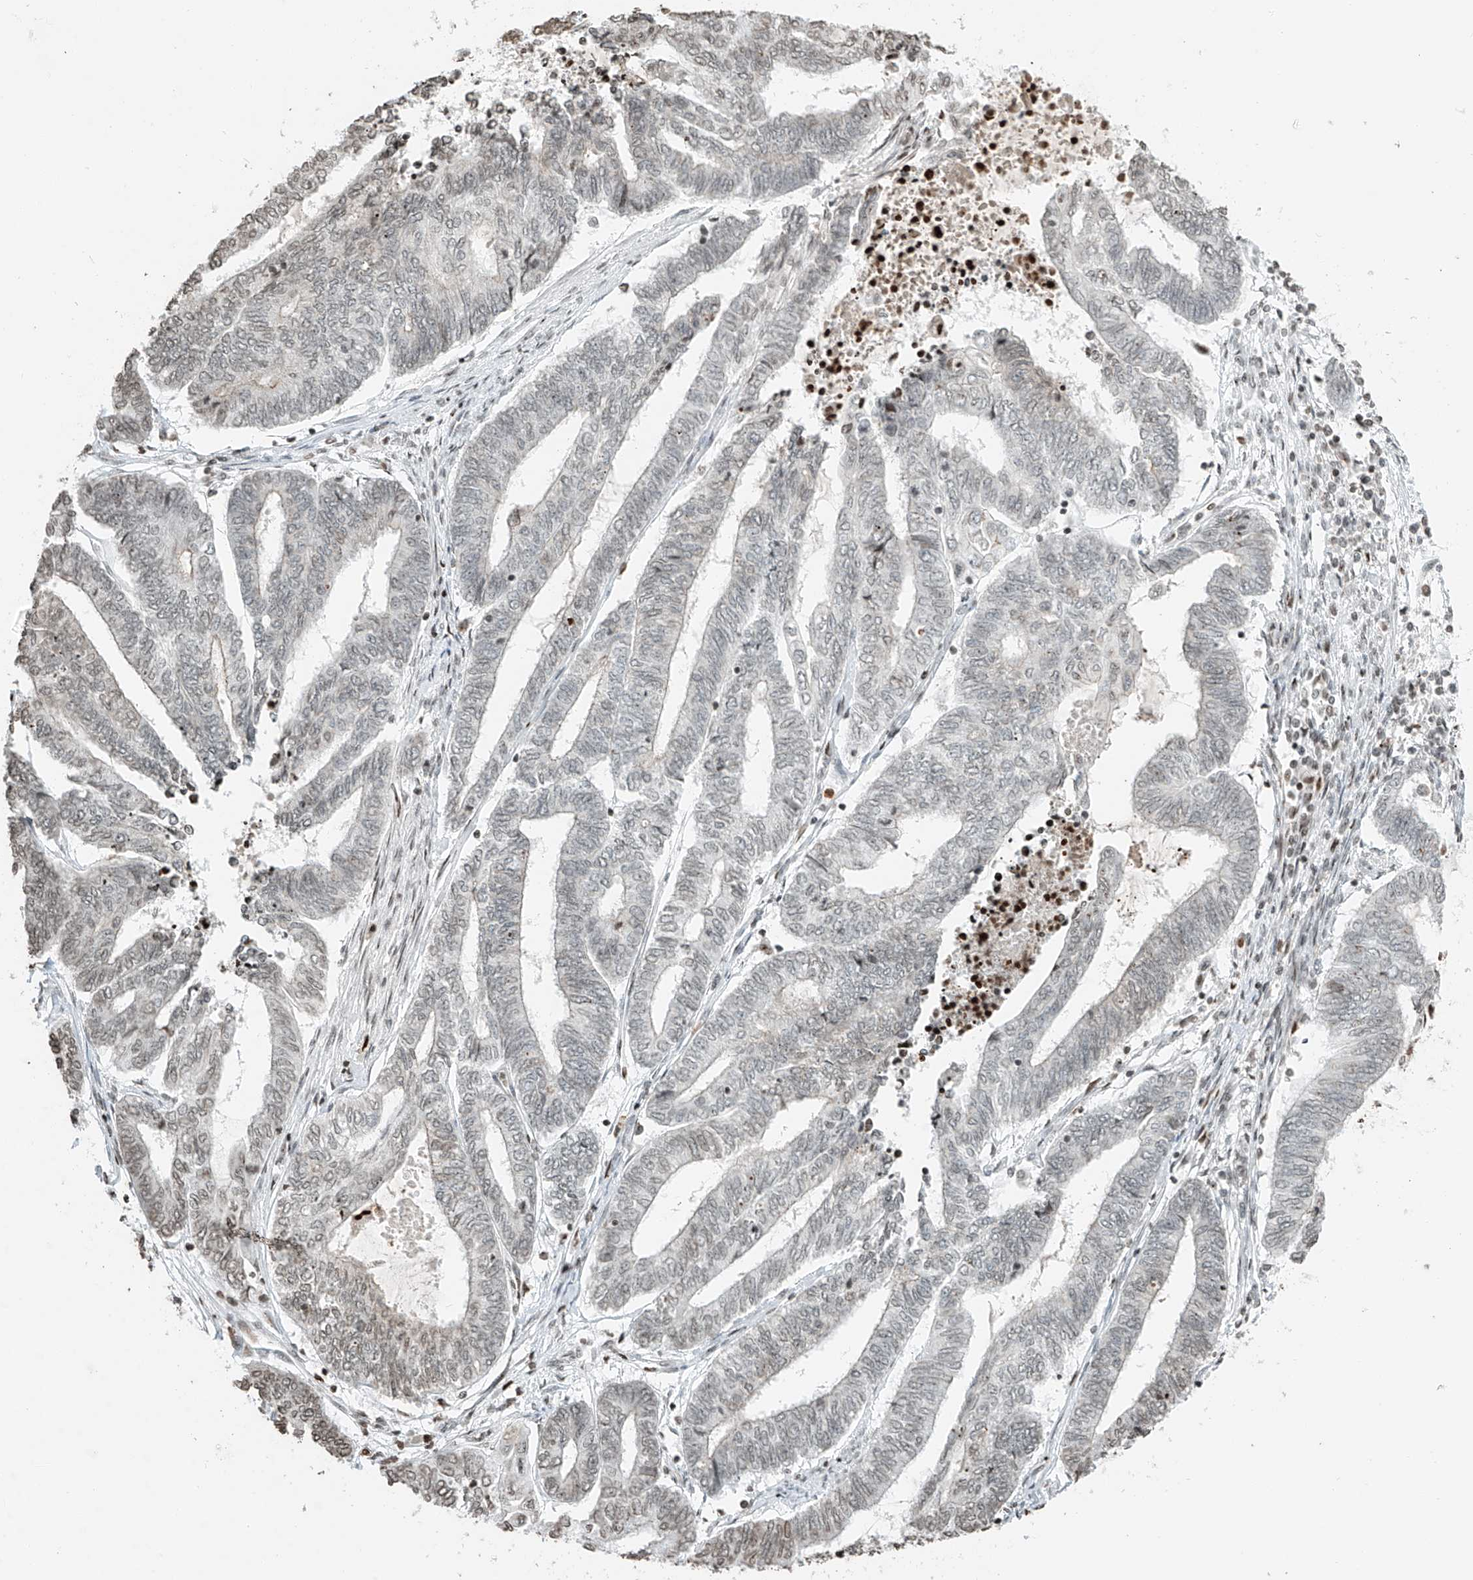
{"staining": {"intensity": "weak", "quantity": "<25%", "location": "nuclear"}, "tissue": "endometrial cancer", "cell_type": "Tumor cells", "image_type": "cancer", "snomed": [{"axis": "morphology", "description": "Adenocarcinoma, NOS"}, {"axis": "topography", "description": "Uterus"}, {"axis": "topography", "description": "Endometrium"}], "caption": "DAB (3,3'-diaminobenzidine) immunohistochemical staining of human endometrial cancer (adenocarcinoma) exhibits no significant expression in tumor cells. Nuclei are stained in blue.", "gene": "C17orf58", "patient": {"sex": "female", "age": 70}}